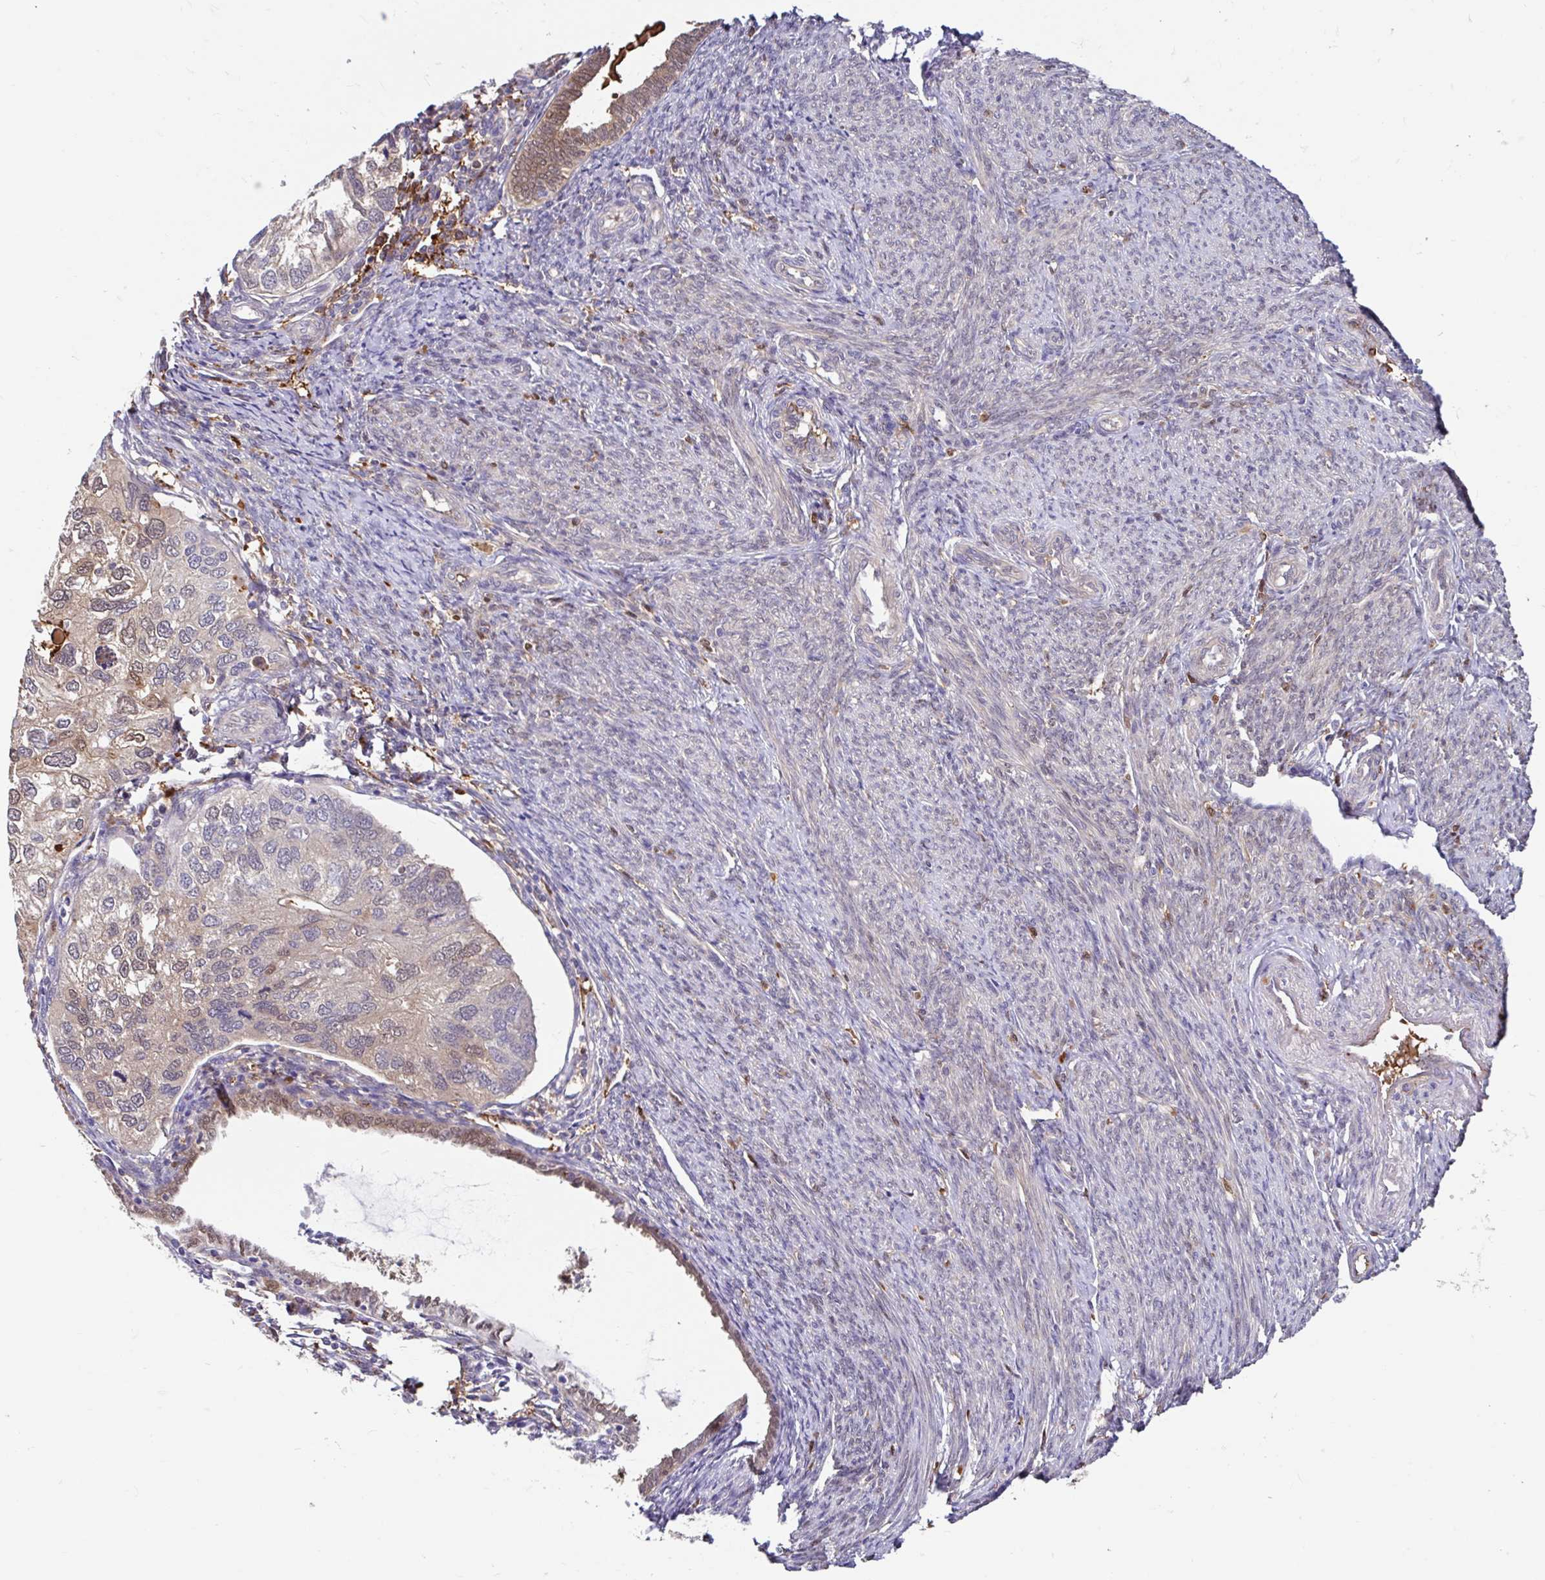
{"staining": {"intensity": "moderate", "quantity": "<25%", "location": "cytoplasmic/membranous,nuclear"}, "tissue": "endometrial cancer", "cell_type": "Tumor cells", "image_type": "cancer", "snomed": [{"axis": "morphology", "description": "Carcinoma, NOS"}, {"axis": "topography", "description": "Uterus"}], "caption": "A brown stain labels moderate cytoplasmic/membranous and nuclear staining of a protein in human endometrial carcinoma tumor cells.", "gene": "BLVRA", "patient": {"sex": "female", "age": 76}}